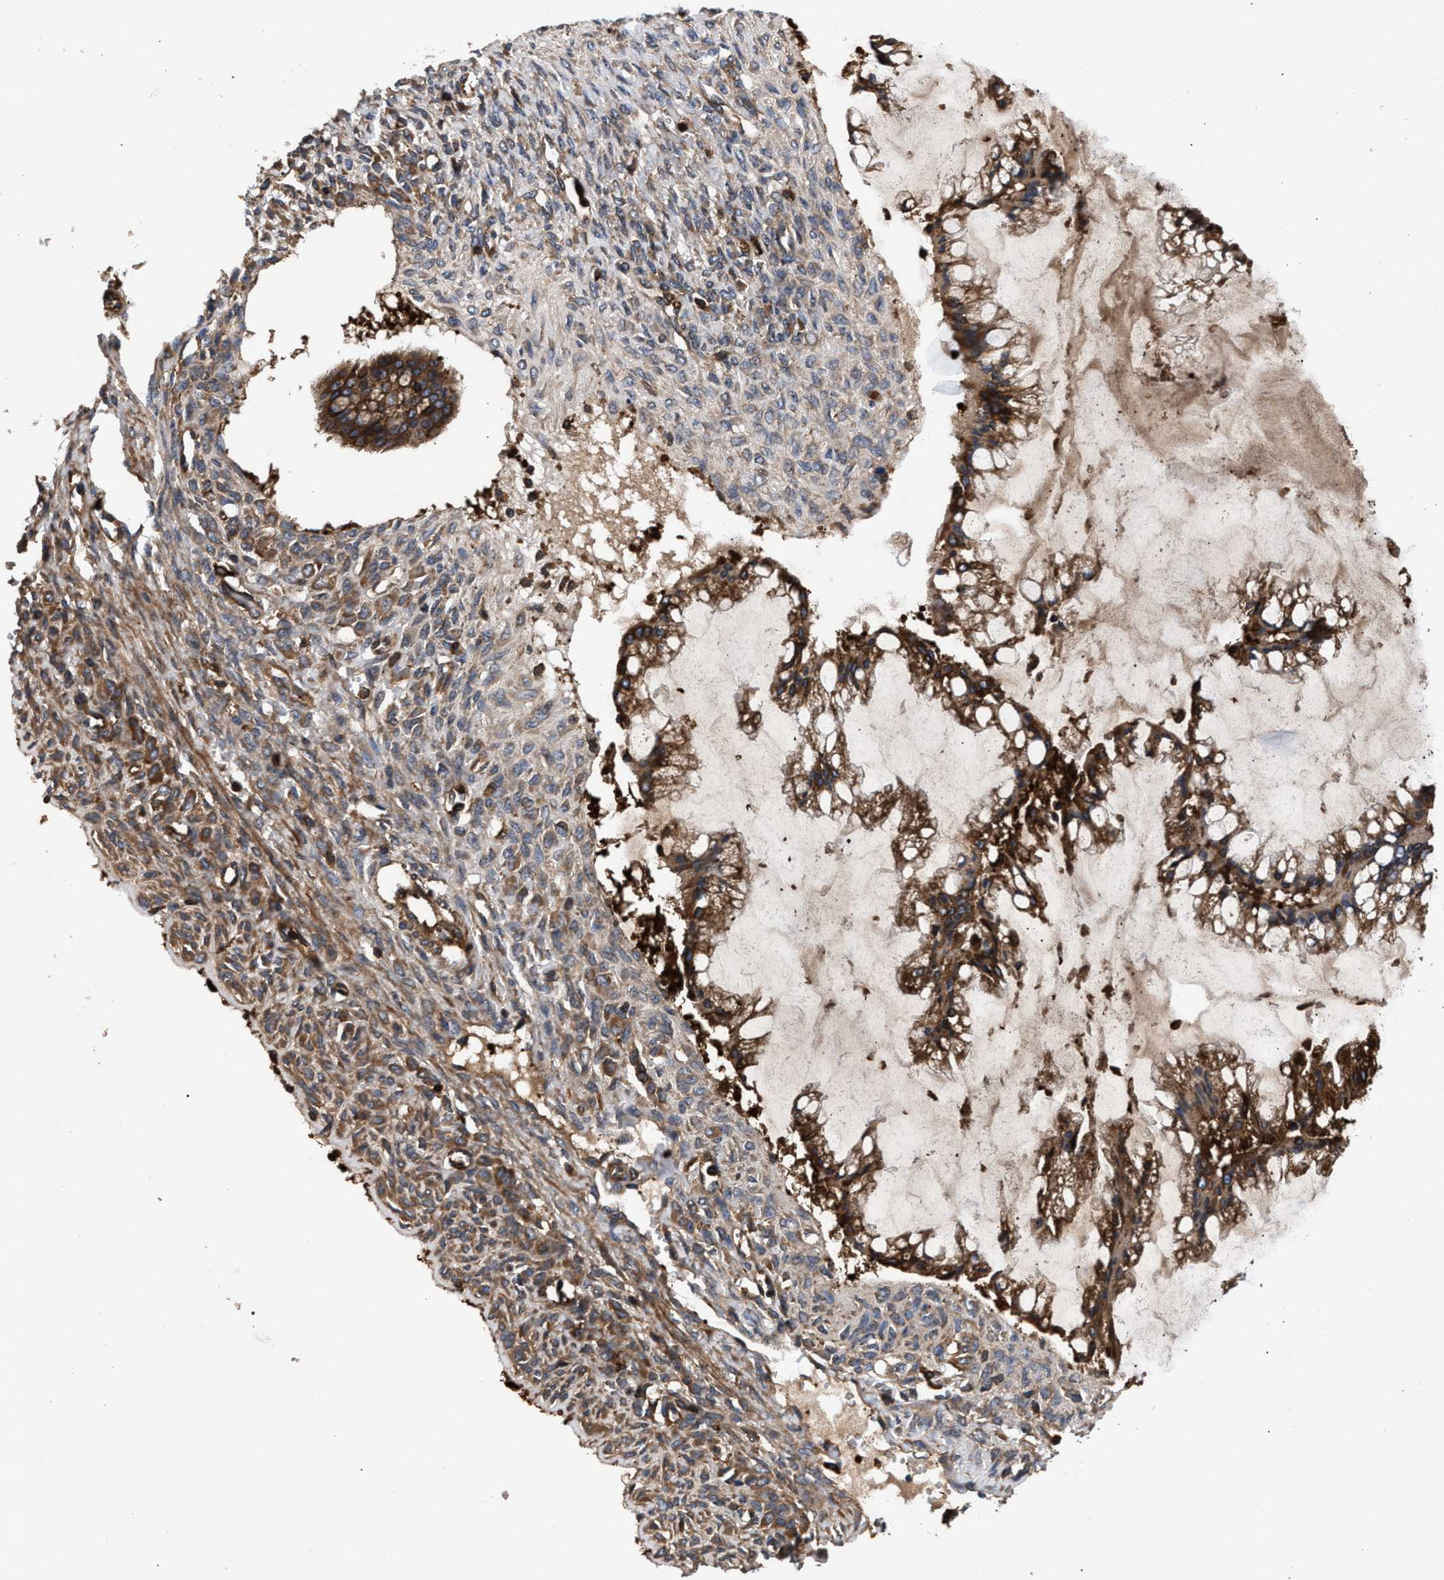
{"staining": {"intensity": "strong", "quantity": ">75%", "location": "cytoplasmic/membranous"}, "tissue": "ovarian cancer", "cell_type": "Tumor cells", "image_type": "cancer", "snomed": [{"axis": "morphology", "description": "Cystadenocarcinoma, mucinous, NOS"}, {"axis": "topography", "description": "Ovary"}], "caption": "Immunohistochemical staining of ovarian cancer (mucinous cystadenocarcinoma) reveals high levels of strong cytoplasmic/membranous protein expression in approximately >75% of tumor cells.", "gene": "KYAT1", "patient": {"sex": "female", "age": 73}}